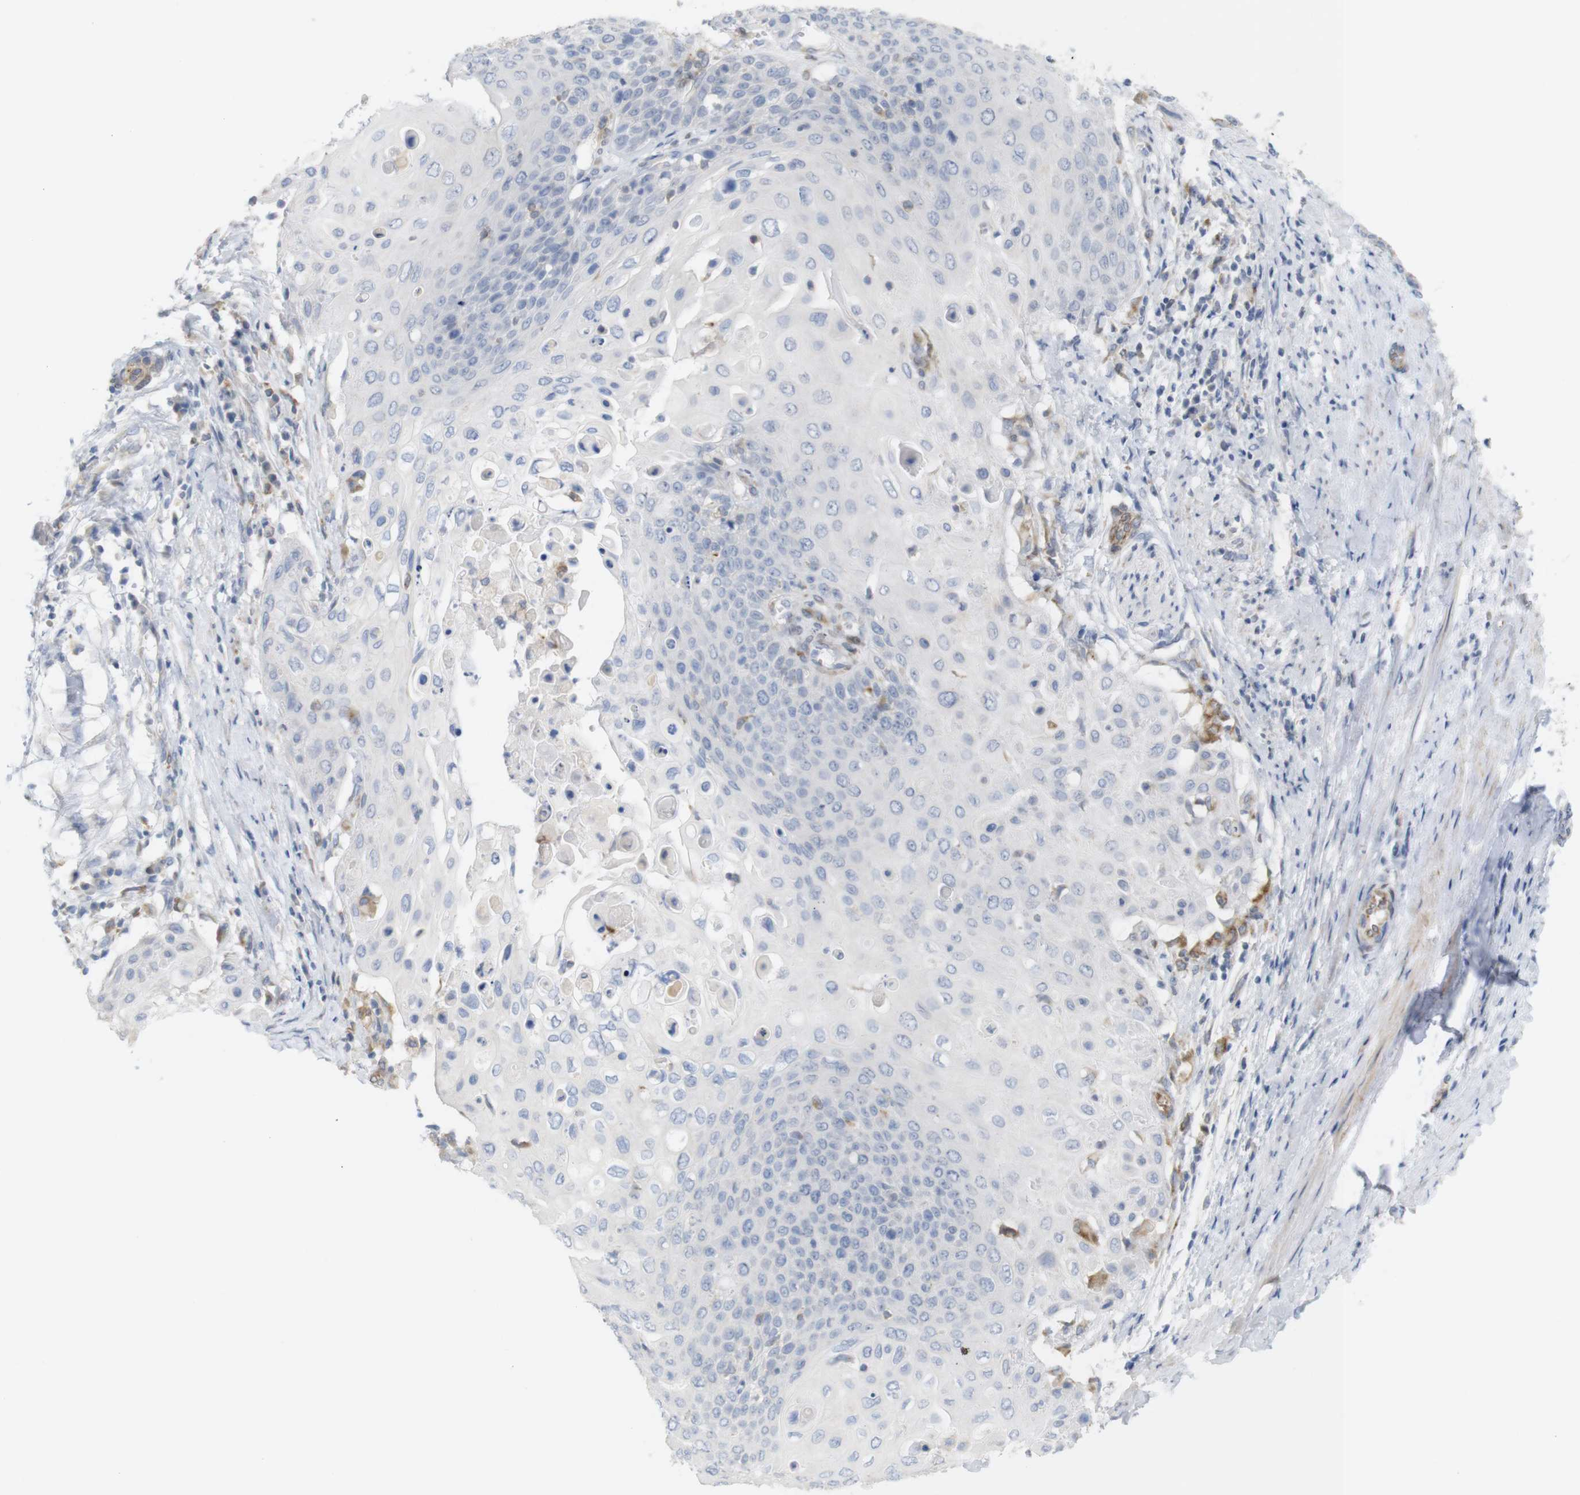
{"staining": {"intensity": "negative", "quantity": "none", "location": "none"}, "tissue": "cervical cancer", "cell_type": "Tumor cells", "image_type": "cancer", "snomed": [{"axis": "morphology", "description": "Squamous cell carcinoma, NOS"}, {"axis": "topography", "description": "Cervix"}], "caption": "The image reveals no staining of tumor cells in cervical cancer (squamous cell carcinoma).", "gene": "ITPR1", "patient": {"sex": "female", "age": 39}}